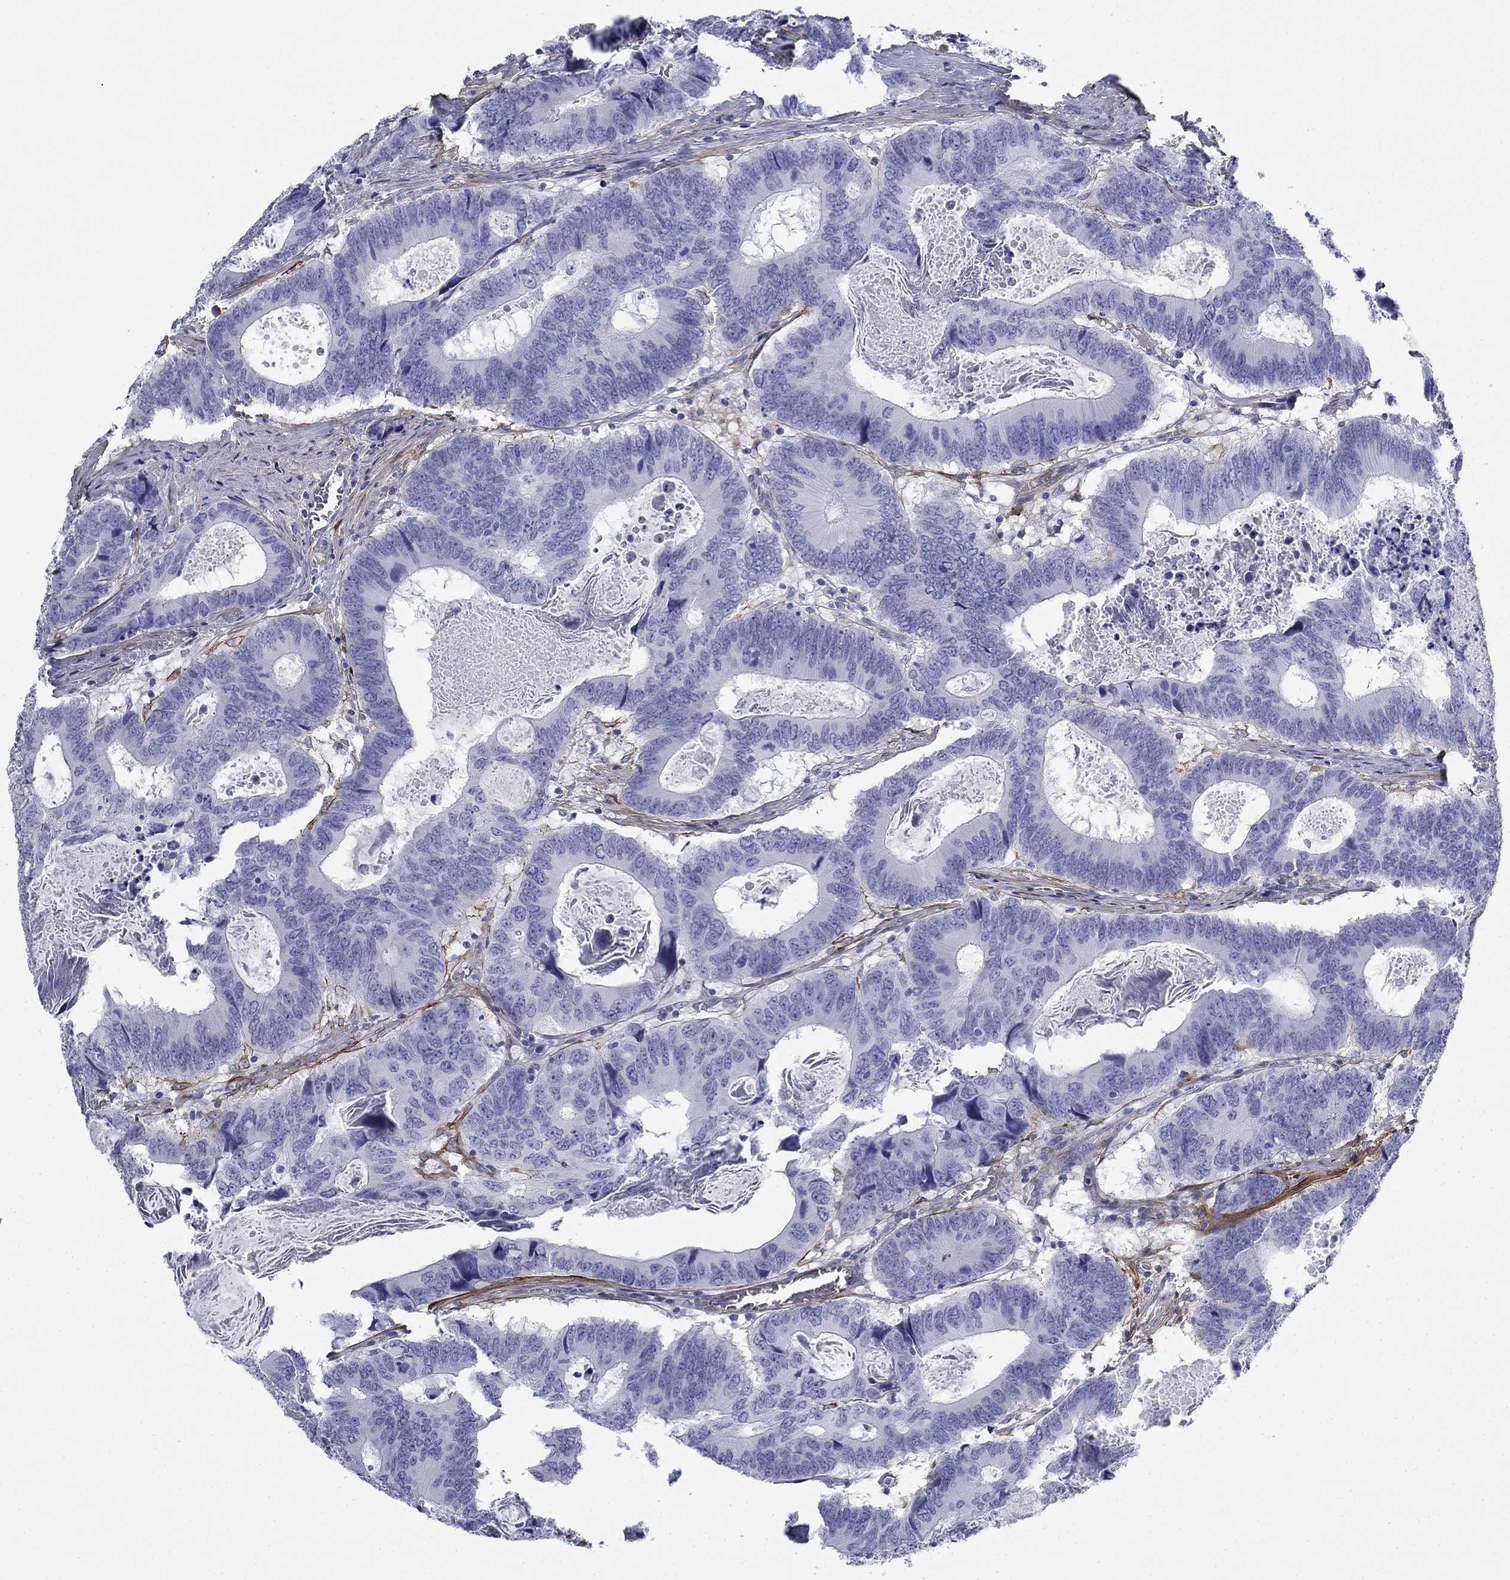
{"staining": {"intensity": "negative", "quantity": "none", "location": "none"}, "tissue": "colorectal cancer", "cell_type": "Tumor cells", "image_type": "cancer", "snomed": [{"axis": "morphology", "description": "Adenocarcinoma, NOS"}, {"axis": "topography", "description": "Colon"}], "caption": "A histopathology image of adenocarcinoma (colorectal) stained for a protein shows no brown staining in tumor cells.", "gene": "GPC1", "patient": {"sex": "female", "age": 82}}